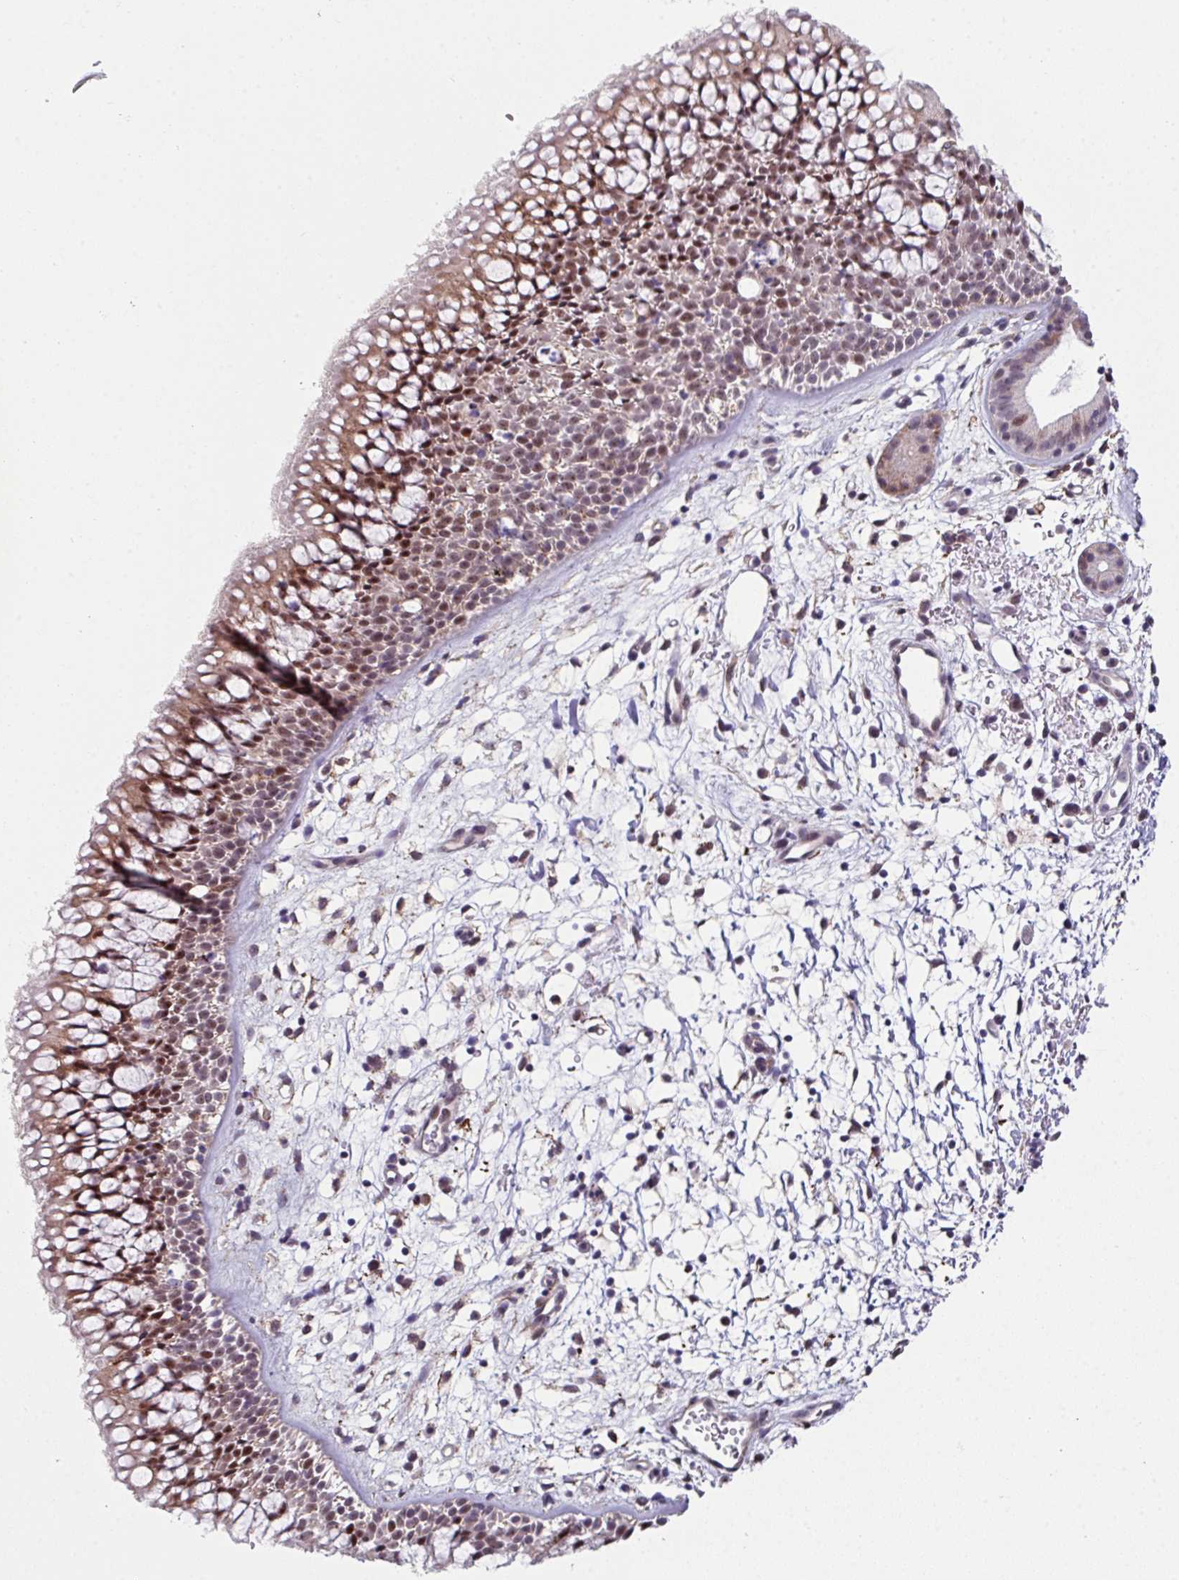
{"staining": {"intensity": "moderate", "quantity": ">75%", "location": "cytoplasmic/membranous,nuclear"}, "tissue": "nasopharynx", "cell_type": "Respiratory epithelial cells", "image_type": "normal", "snomed": [{"axis": "morphology", "description": "Normal tissue, NOS"}, {"axis": "topography", "description": "Nasopharynx"}], "caption": "Immunohistochemistry (IHC) (DAB (3,3'-diaminobenzidine)) staining of unremarkable human nasopharynx demonstrates moderate cytoplasmic/membranous,nuclear protein staining in about >75% of respiratory epithelial cells. The staining was performed using DAB to visualize the protein expression in brown, while the nuclei were stained in blue with hematoxylin (Magnification: 20x).", "gene": "BMS1", "patient": {"sex": "male", "age": 65}}